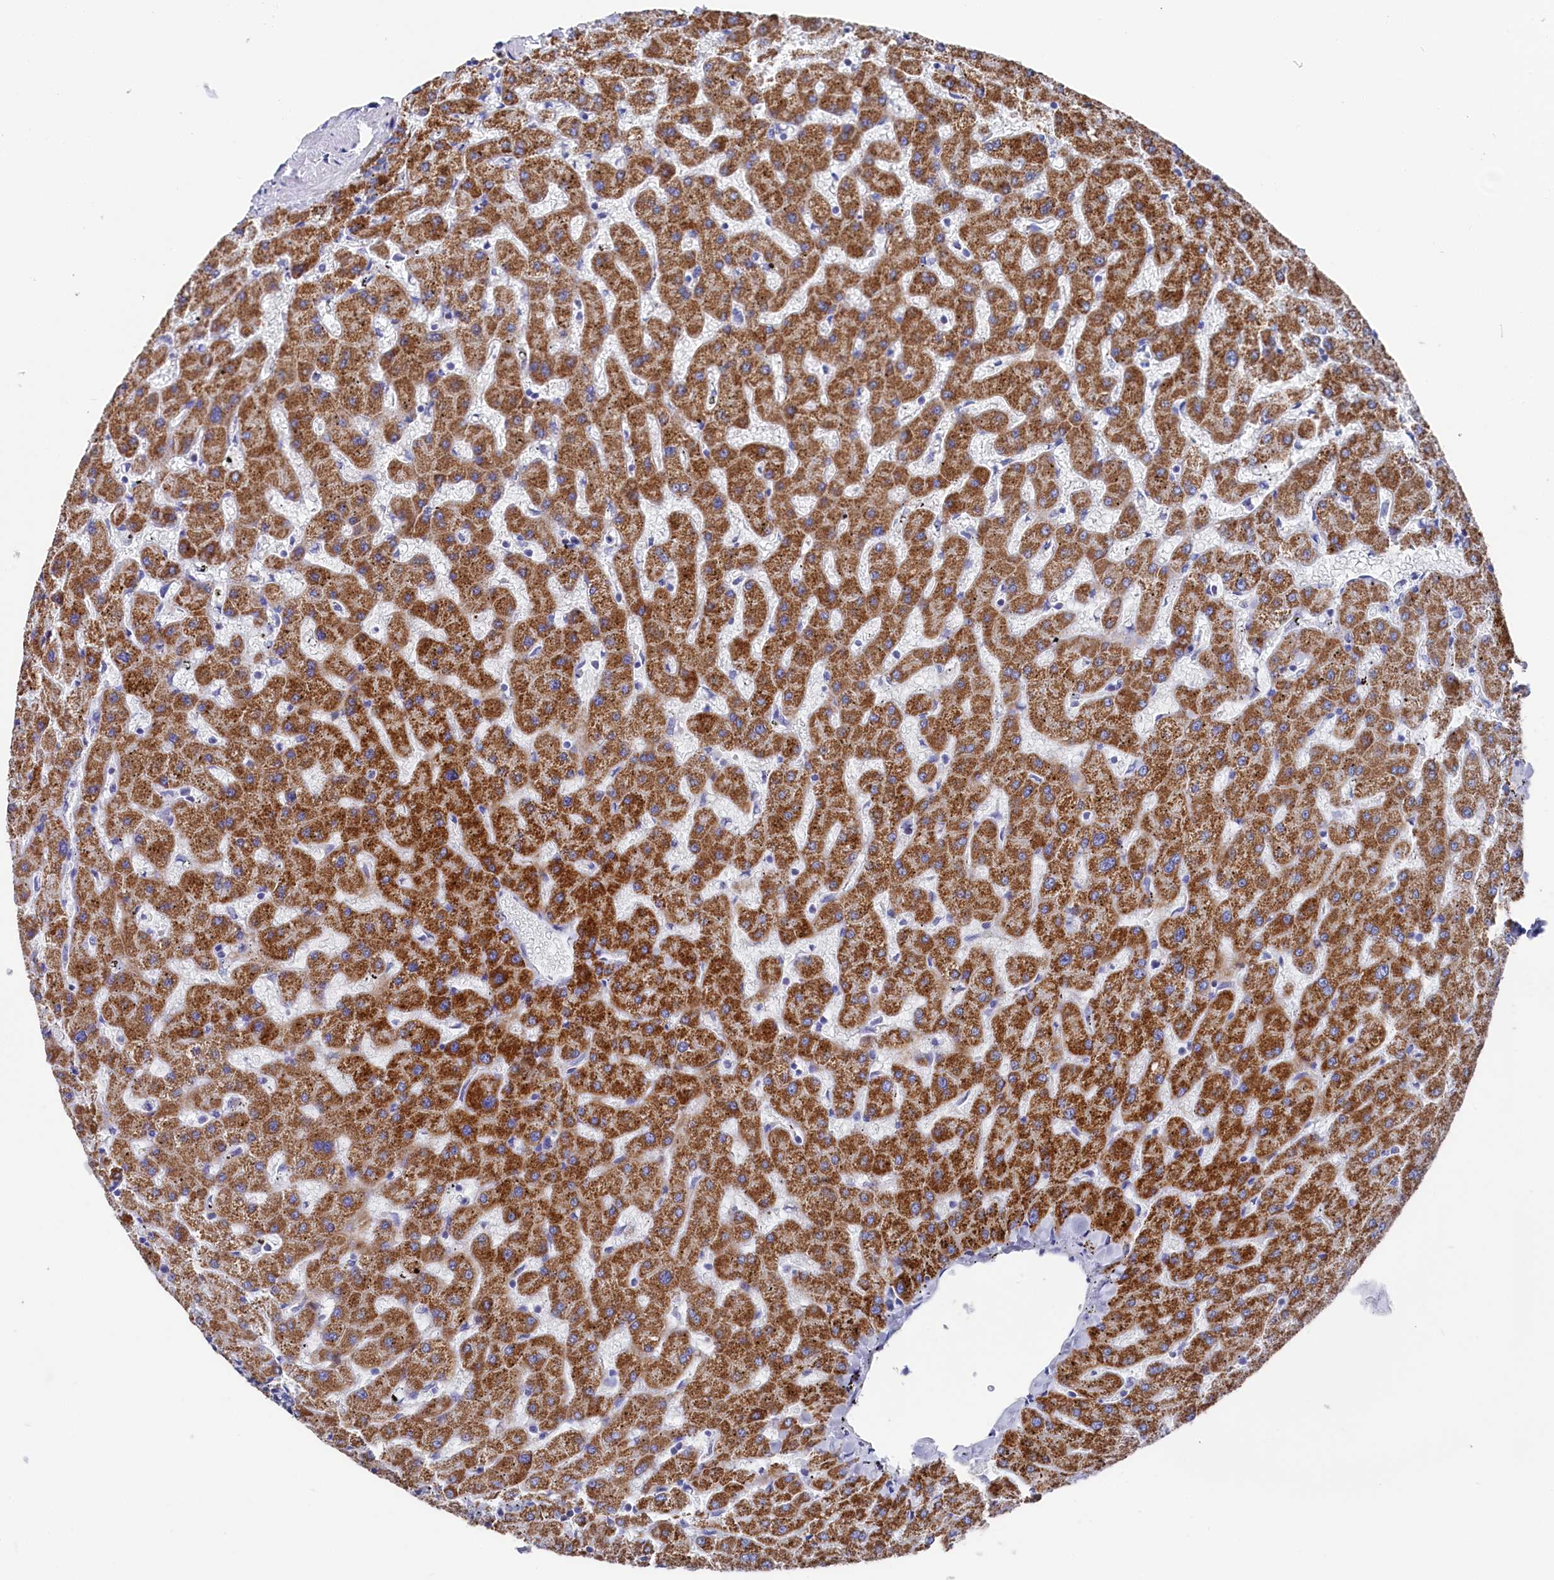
{"staining": {"intensity": "negative", "quantity": "none", "location": "none"}, "tissue": "liver", "cell_type": "Cholangiocytes", "image_type": "normal", "snomed": [{"axis": "morphology", "description": "Normal tissue, NOS"}, {"axis": "topography", "description": "Liver"}], "caption": "Immunohistochemistry (IHC) micrograph of benign liver: liver stained with DAB exhibits no significant protein expression in cholangiocytes.", "gene": "MMAB", "patient": {"sex": "female", "age": 63}}